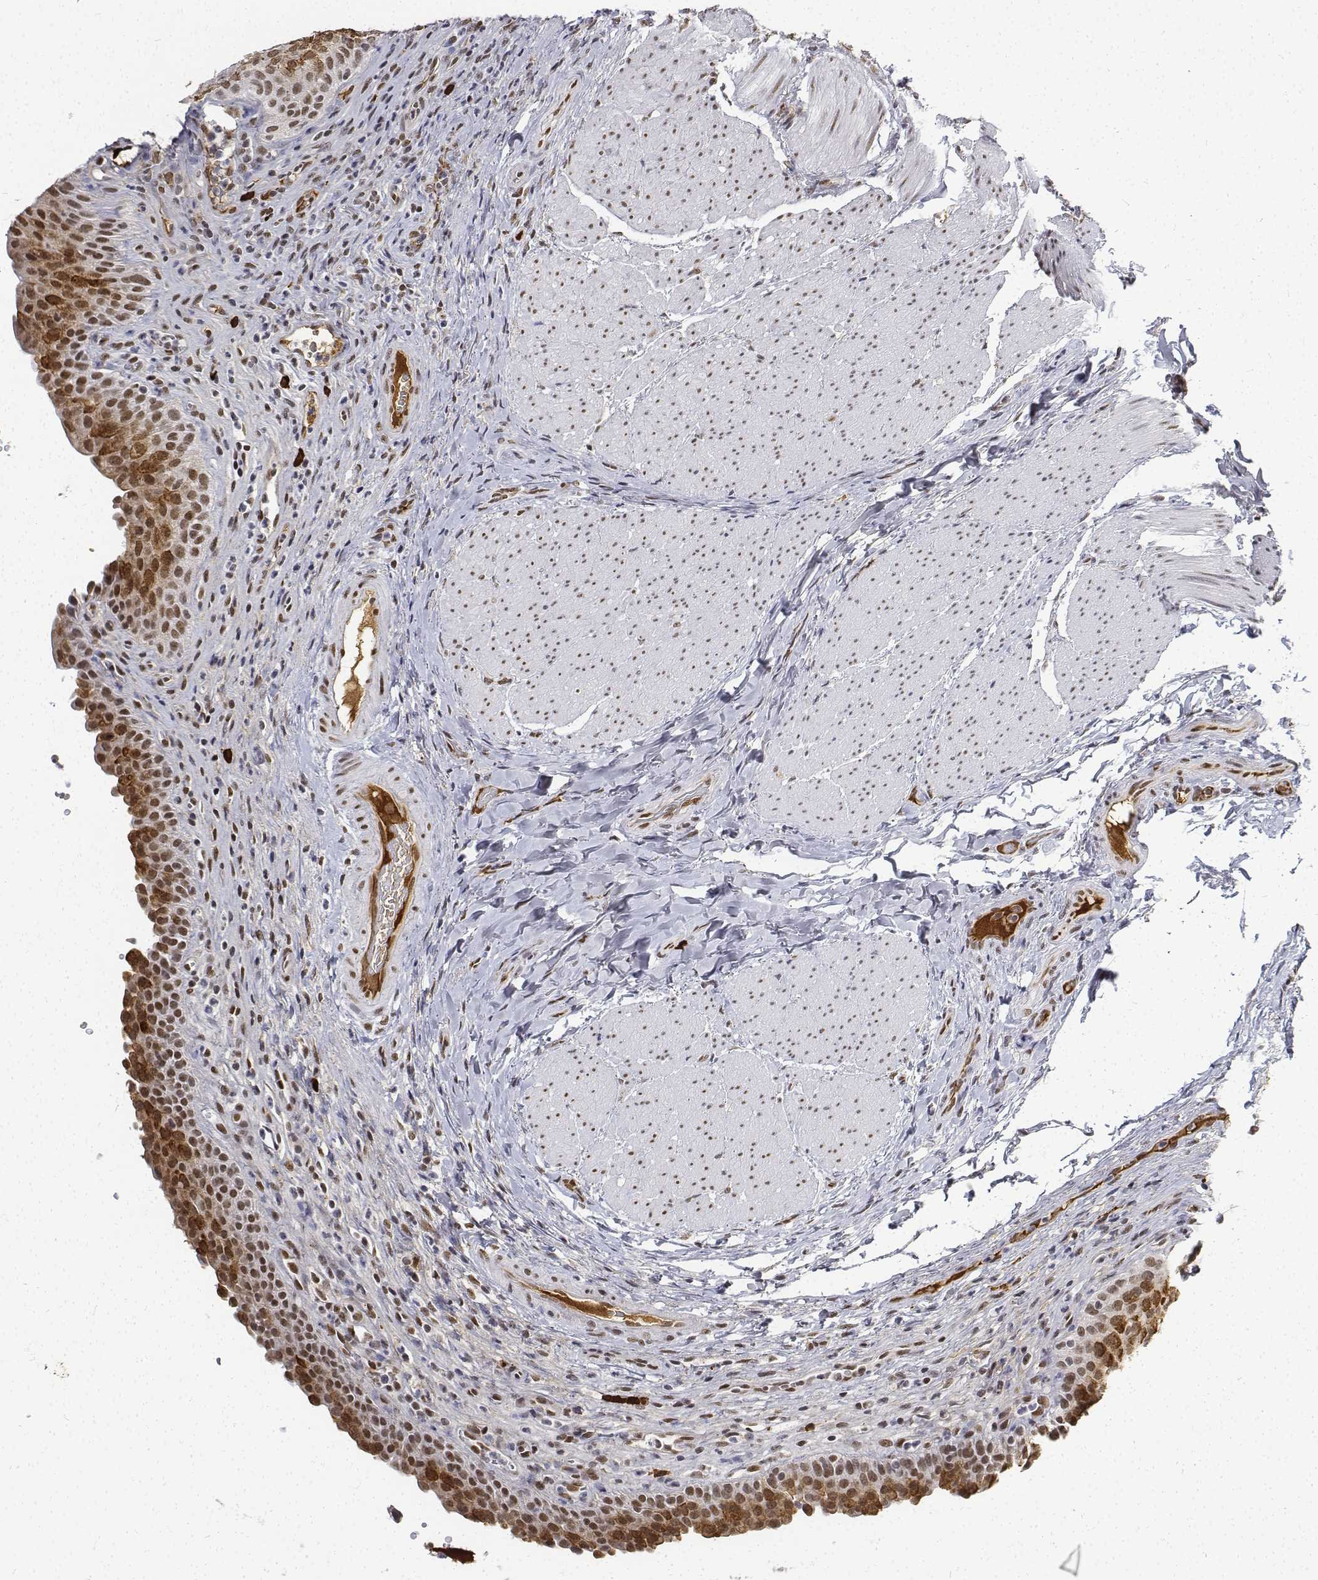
{"staining": {"intensity": "strong", "quantity": ">75%", "location": "nuclear"}, "tissue": "urinary bladder", "cell_type": "Urothelial cells", "image_type": "normal", "snomed": [{"axis": "morphology", "description": "Normal tissue, NOS"}, {"axis": "topography", "description": "Urinary bladder"}, {"axis": "topography", "description": "Peripheral nerve tissue"}], "caption": "Urothelial cells demonstrate high levels of strong nuclear staining in approximately >75% of cells in unremarkable human urinary bladder.", "gene": "ATRX", "patient": {"sex": "male", "age": 66}}